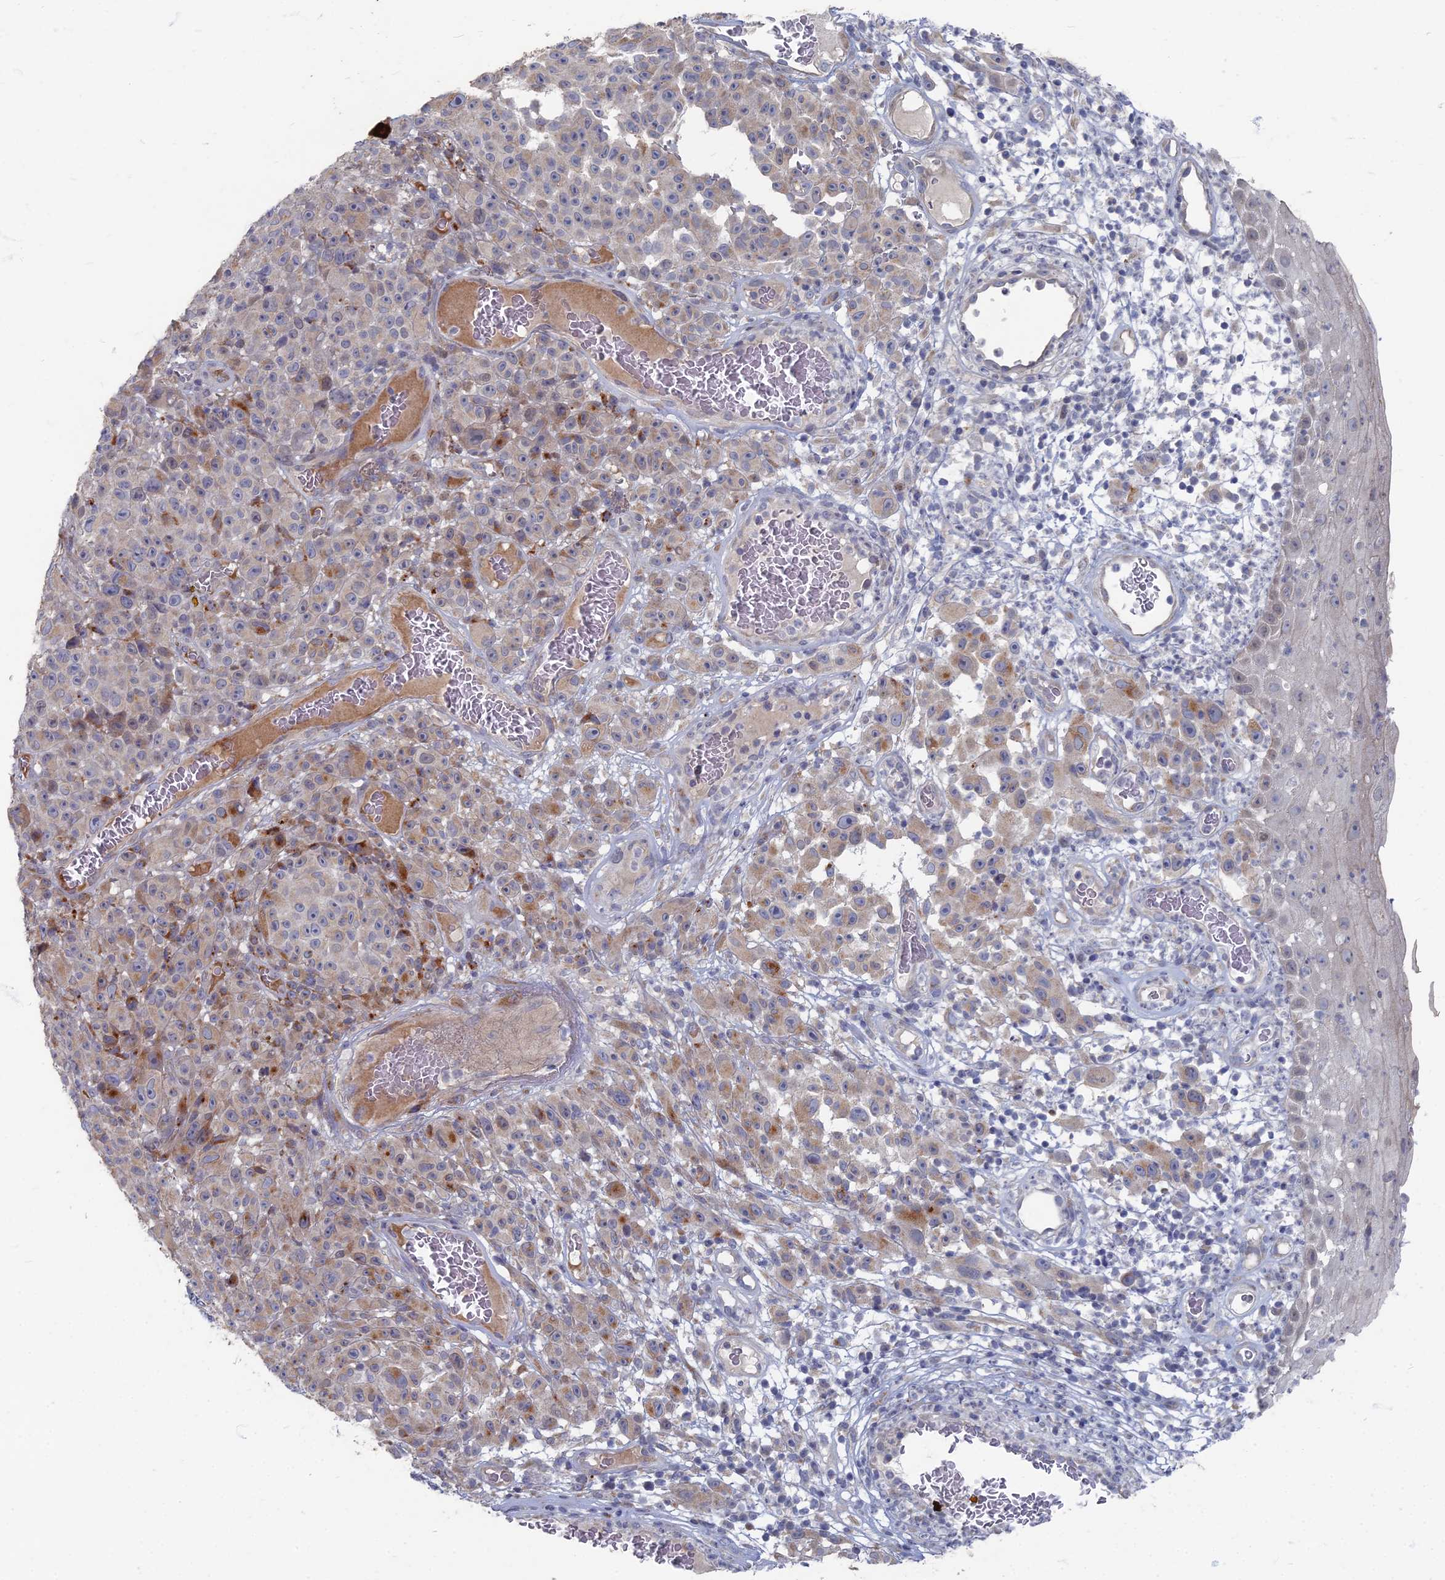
{"staining": {"intensity": "moderate", "quantity": "<25%", "location": "cytoplasmic/membranous"}, "tissue": "melanoma", "cell_type": "Tumor cells", "image_type": "cancer", "snomed": [{"axis": "morphology", "description": "Malignant melanoma, NOS"}, {"axis": "topography", "description": "Skin"}], "caption": "Immunohistochemistry (IHC) (DAB) staining of human malignant melanoma exhibits moderate cytoplasmic/membranous protein staining in about <25% of tumor cells.", "gene": "TMEM128", "patient": {"sex": "female", "age": 82}}